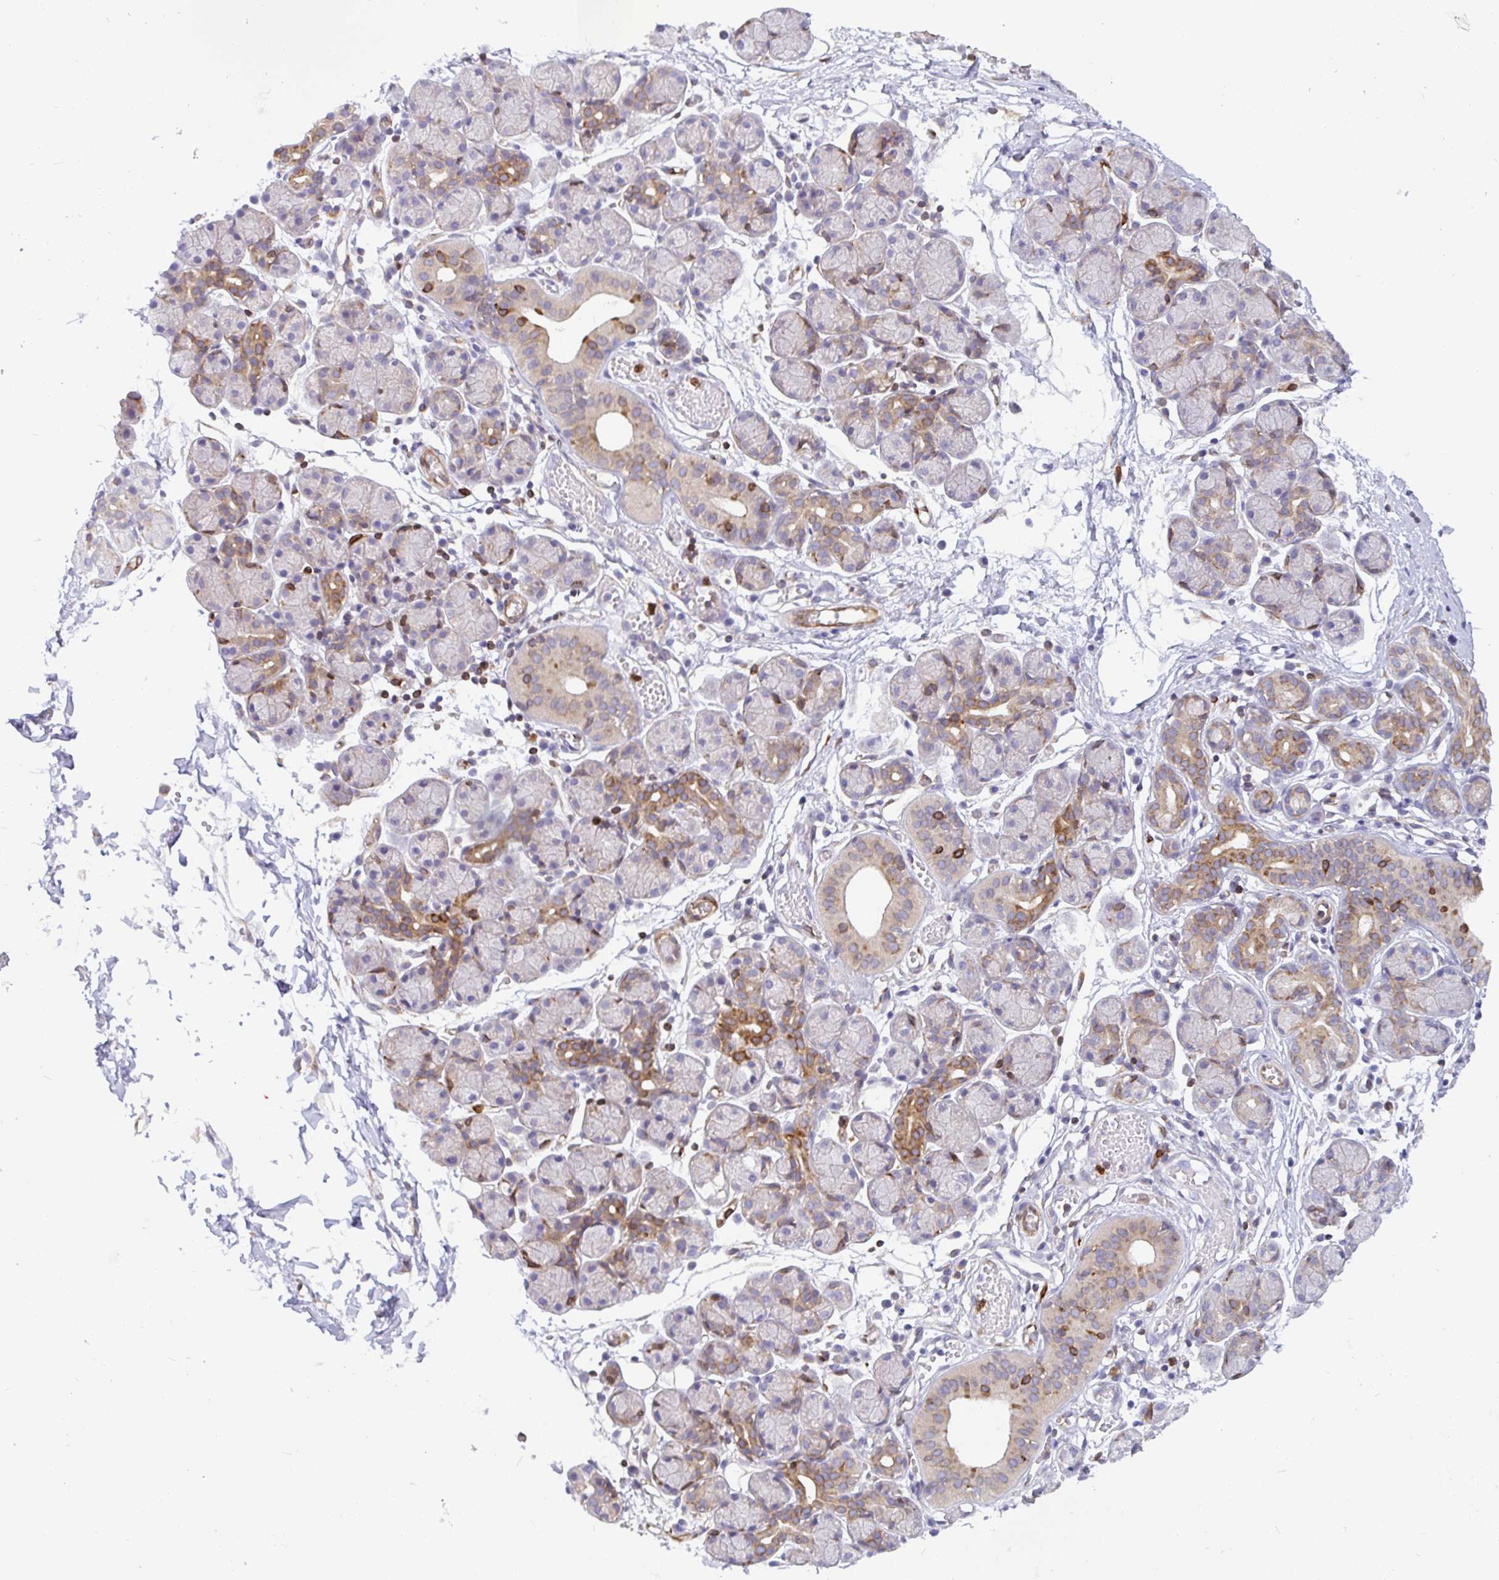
{"staining": {"intensity": "moderate", "quantity": "<25%", "location": "cytoplasmic/membranous"}, "tissue": "salivary gland", "cell_type": "Glandular cells", "image_type": "normal", "snomed": [{"axis": "morphology", "description": "Normal tissue, NOS"}, {"axis": "morphology", "description": "Inflammation, NOS"}, {"axis": "topography", "description": "Lymph node"}, {"axis": "topography", "description": "Salivary gland"}], "caption": "A micrograph showing moderate cytoplasmic/membranous positivity in approximately <25% of glandular cells in normal salivary gland, as visualized by brown immunohistochemical staining.", "gene": "TP53I11", "patient": {"sex": "male", "age": 3}}